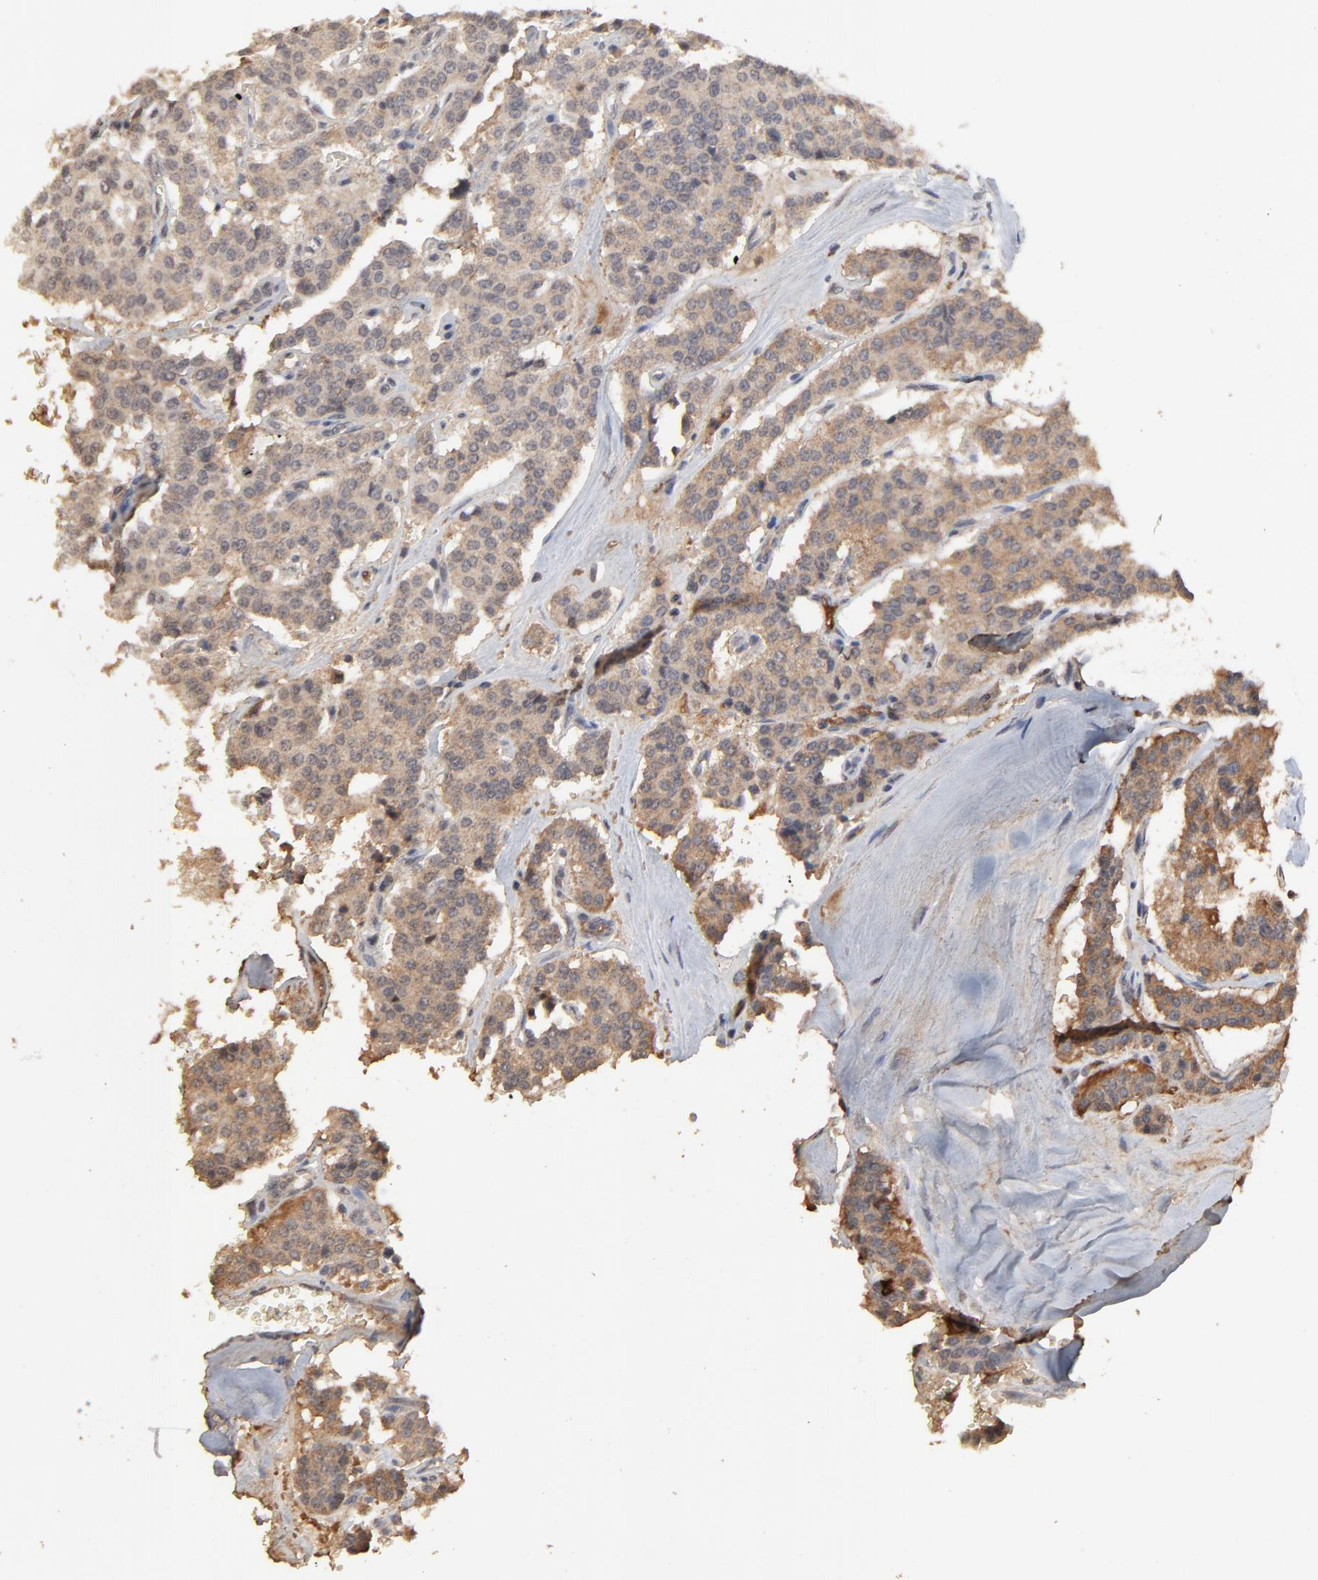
{"staining": {"intensity": "moderate", "quantity": ">75%", "location": "cytoplasmic/membranous"}, "tissue": "carcinoid", "cell_type": "Tumor cells", "image_type": "cancer", "snomed": [{"axis": "morphology", "description": "Carcinoid, malignant, NOS"}, {"axis": "topography", "description": "Bronchus"}], "caption": "Human carcinoid stained with a brown dye reveals moderate cytoplasmic/membranous positive positivity in about >75% of tumor cells.", "gene": "VPREB3", "patient": {"sex": "male", "age": 55}}